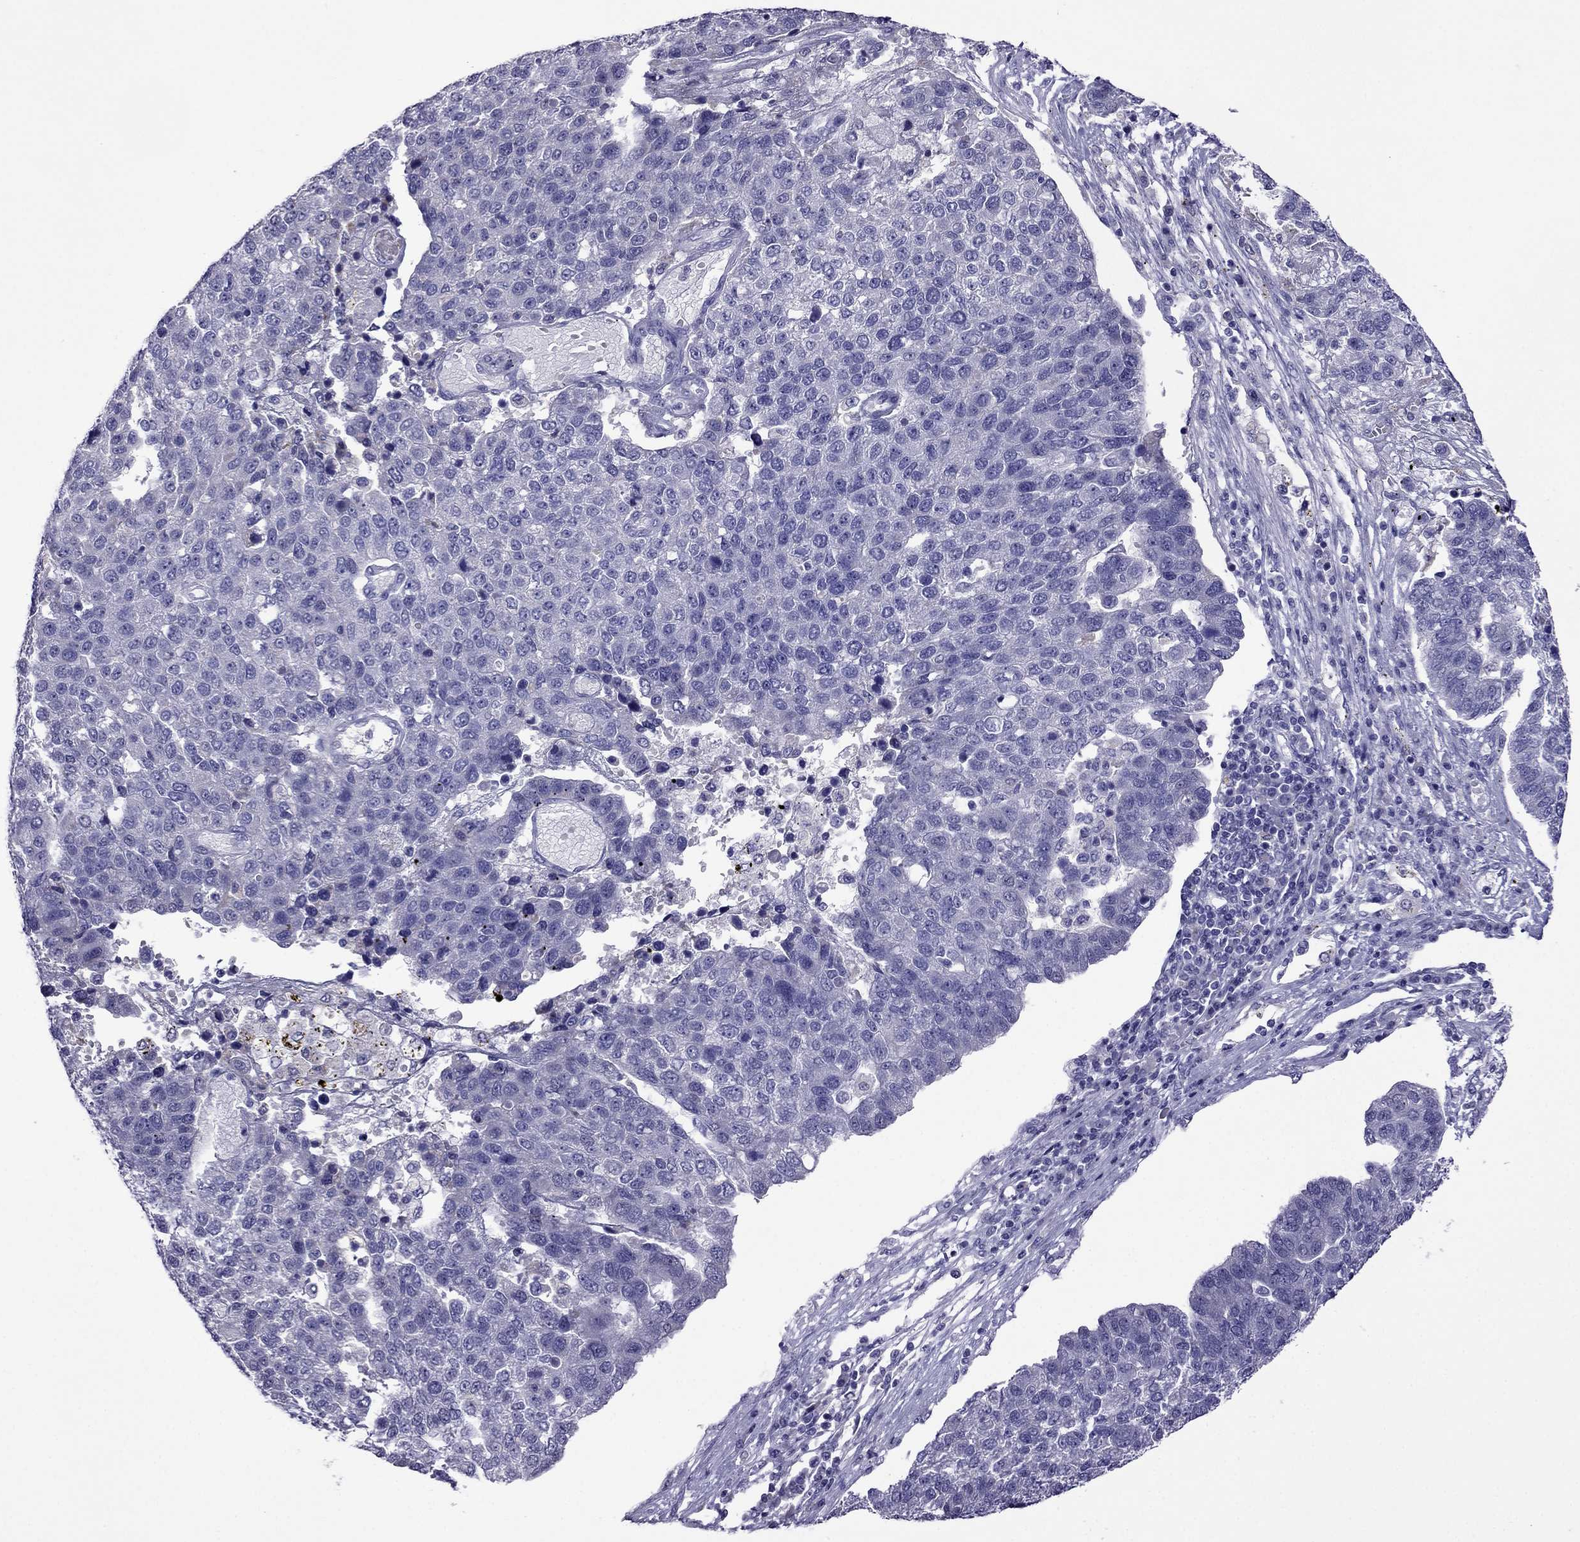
{"staining": {"intensity": "negative", "quantity": "none", "location": "none"}, "tissue": "pancreatic cancer", "cell_type": "Tumor cells", "image_type": "cancer", "snomed": [{"axis": "morphology", "description": "Adenocarcinoma, NOS"}, {"axis": "topography", "description": "Pancreas"}], "caption": "Human pancreatic adenocarcinoma stained for a protein using immunohistochemistry demonstrates no expression in tumor cells.", "gene": "SPTBN4", "patient": {"sex": "female", "age": 61}}